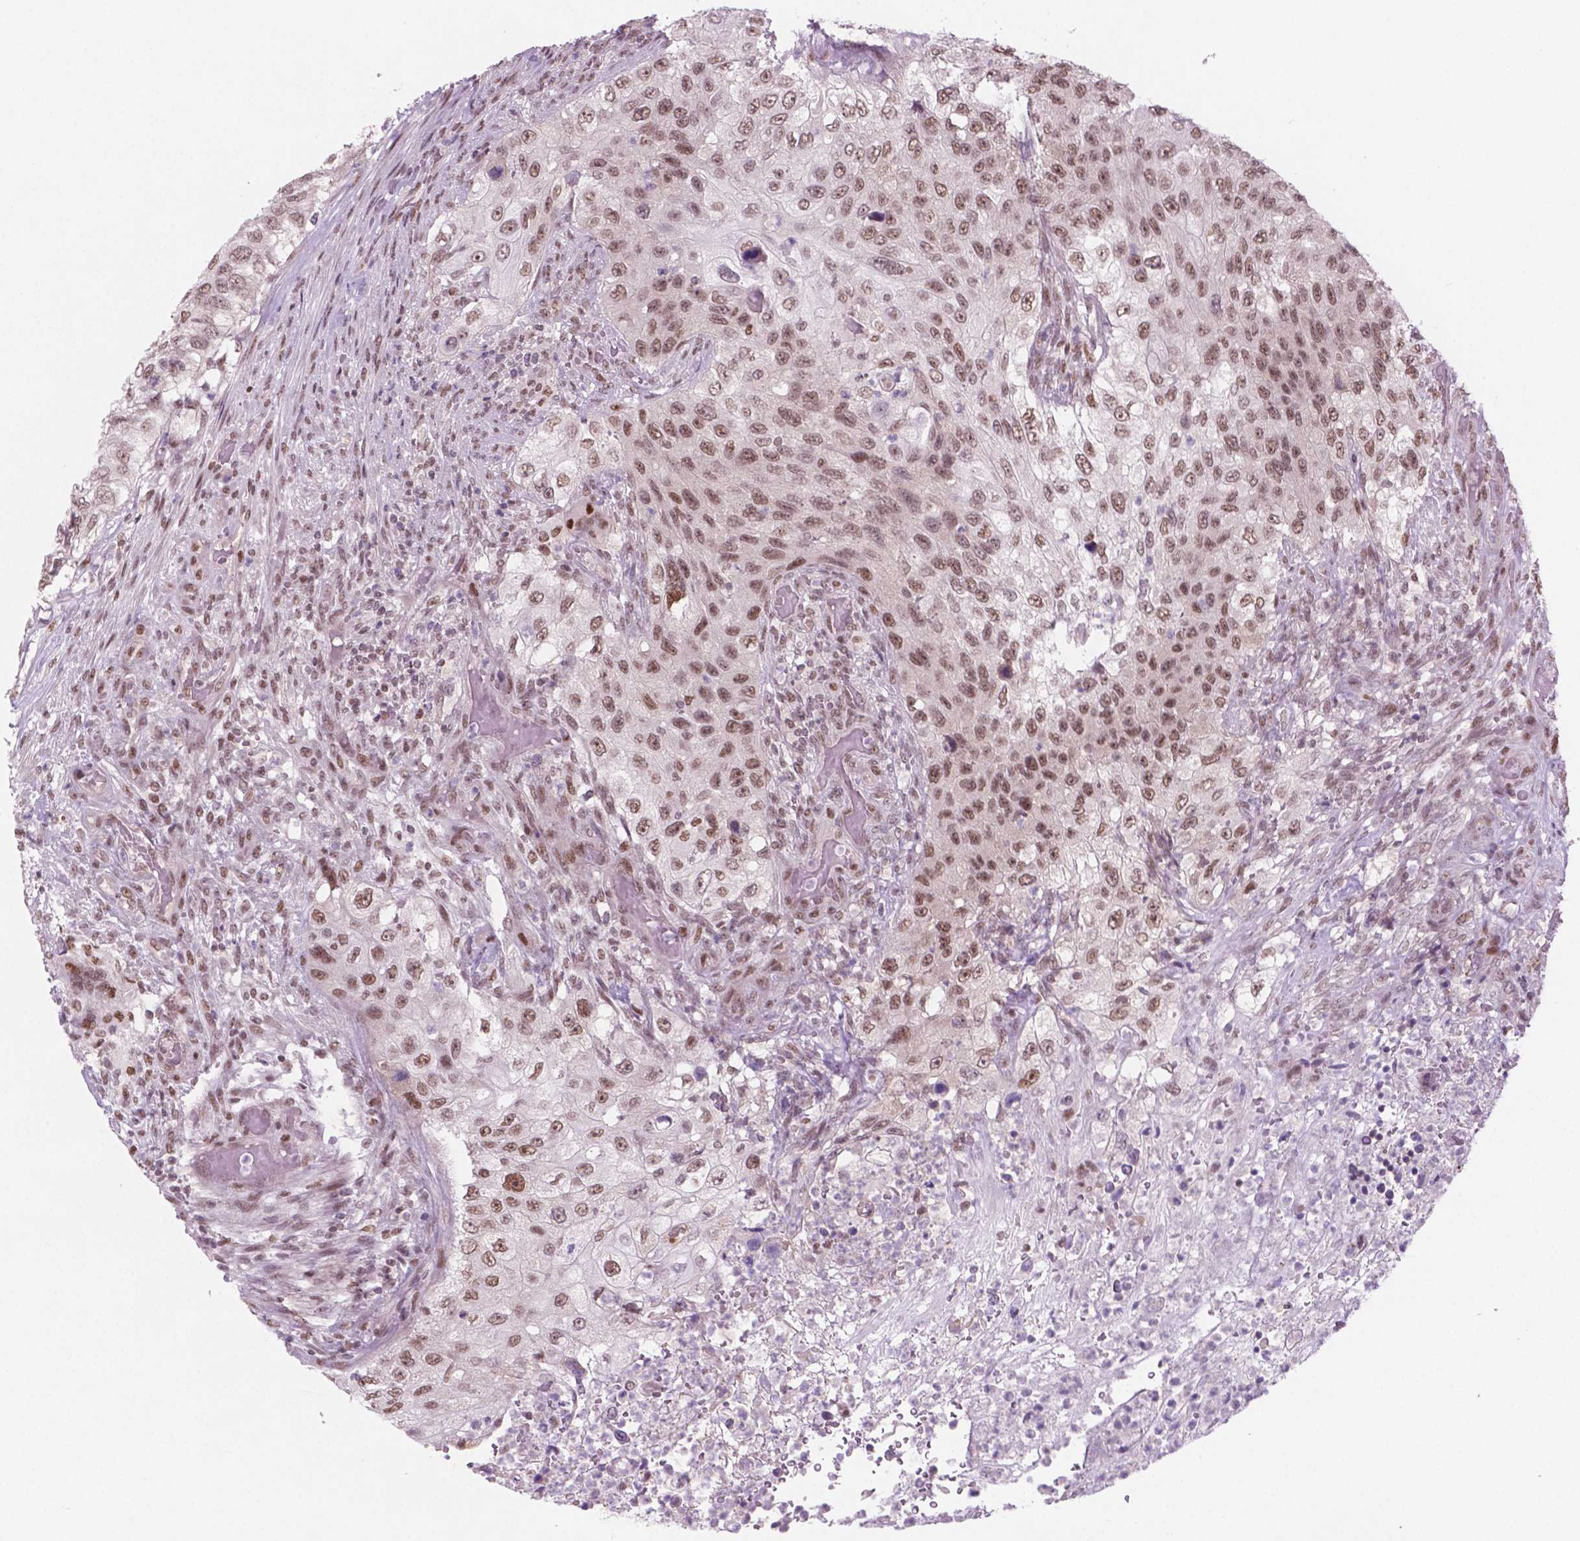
{"staining": {"intensity": "moderate", "quantity": ">75%", "location": "nuclear"}, "tissue": "urothelial cancer", "cell_type": "Tumor cells", "image_type": "cancer", "snomed": [{"axis": "morphology", "description": "Urothelial carcinoma, High grade"}, {"axis": "topography", "description": "Urinary bladder"}], "caption": "Immunohistochemistry photomicrograph of neoplastic tissue: human urothelial cancer stained using IHC exhibits medium levels of moderate protein expression localized specifically in the nuclear of tumor cells, appearing as a nuclear brown color.", "gene": "PHAX", "patient": {"sex": "female", "age": 60}}